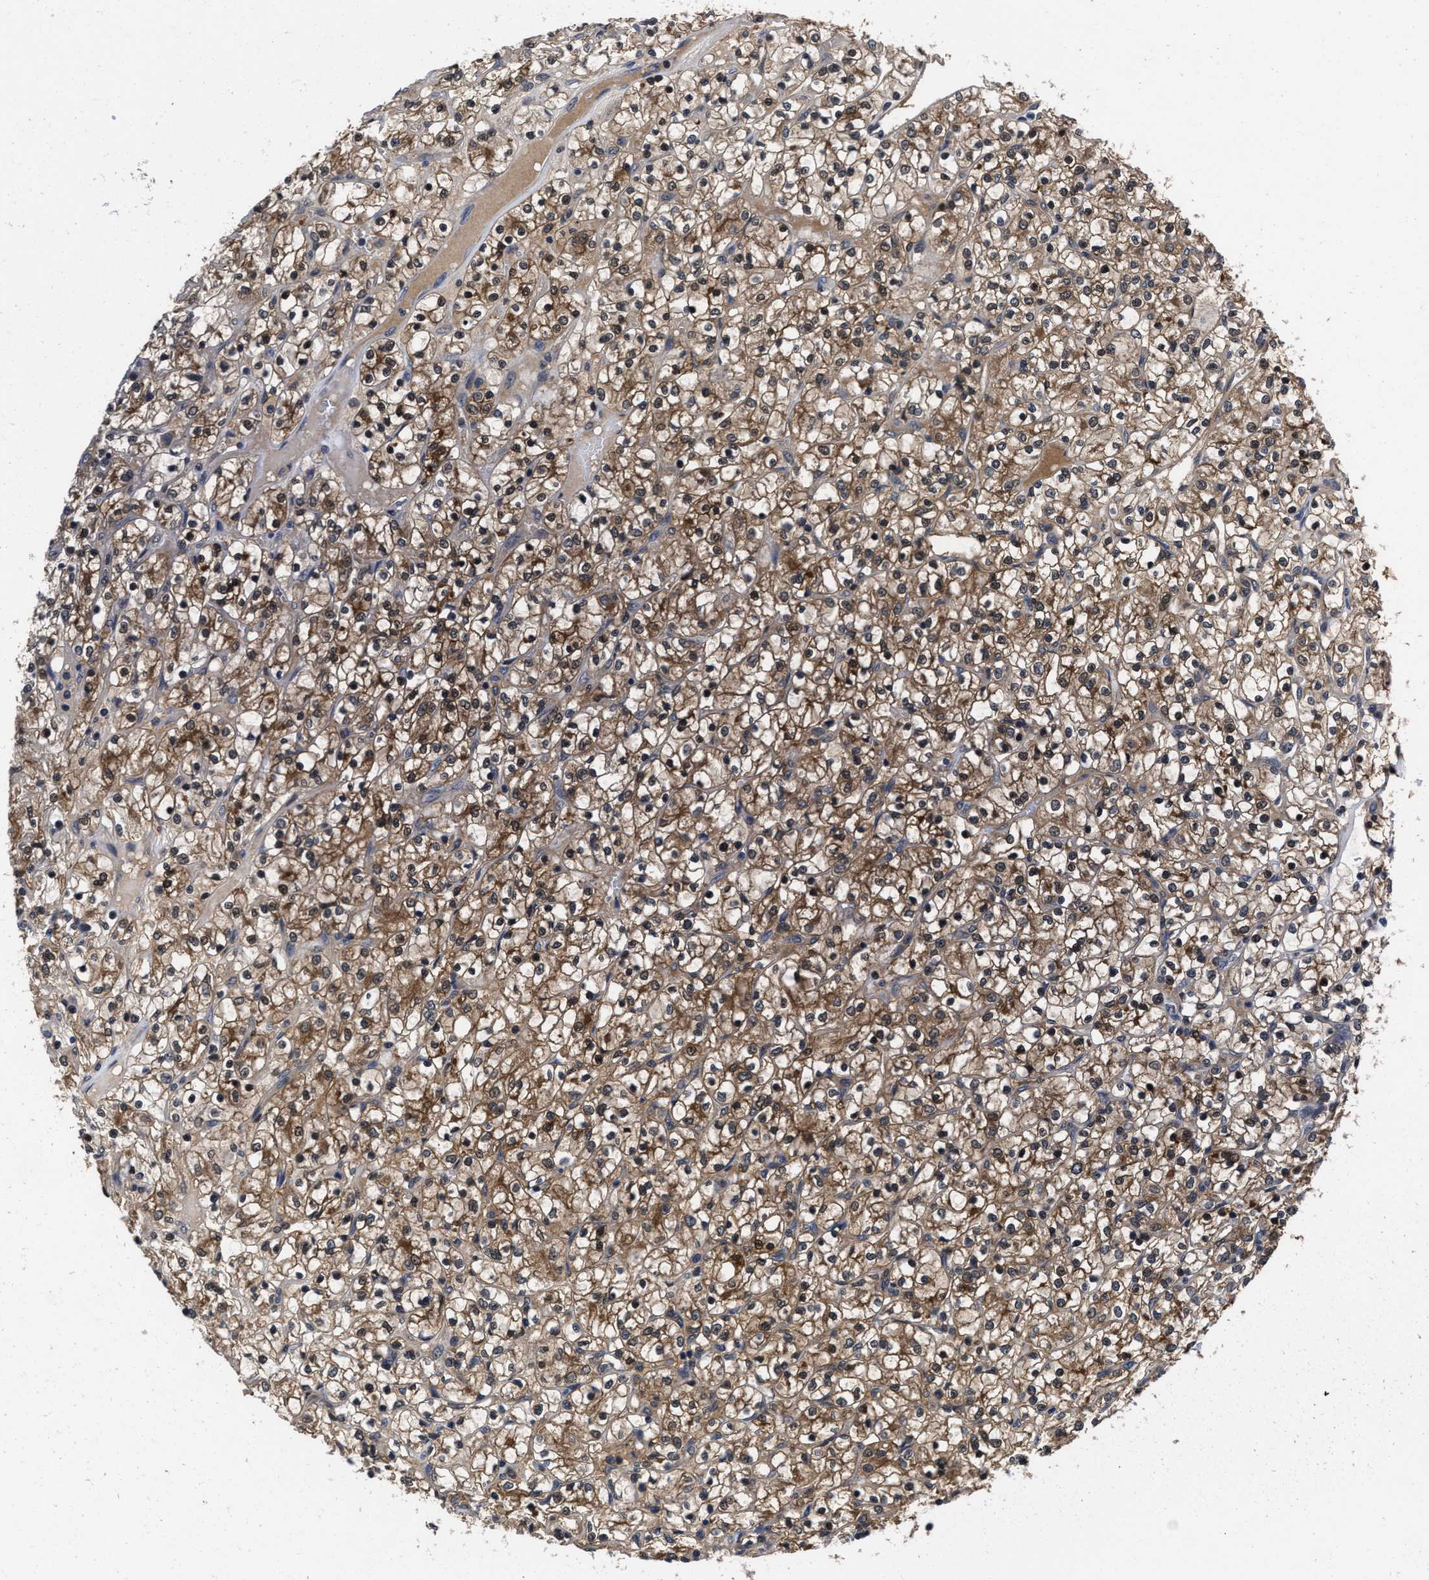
{"staining": {"intensity": "moderate", "quantity": ">75%", "location": "cytoplasmic/membranous,nuclear"}, "tissue": "renal cancer", "cell_type": "Tumor cells", "image_type": "cancer", "snomed": [{"axis": "morphology", "description": "Adenocarcinoma, NOS"}, {"axis": "topography", "description": "Kidney"}], "caption": "Immunohistochemical staining of renal cancer (adenocarcinoma) displays medium levels of moderate cytoplasmic/membranous and nuclear staining in about >75% of tumor cells.", "gene": "KIF12", "patient": {"sex": "female", "age": 69}}